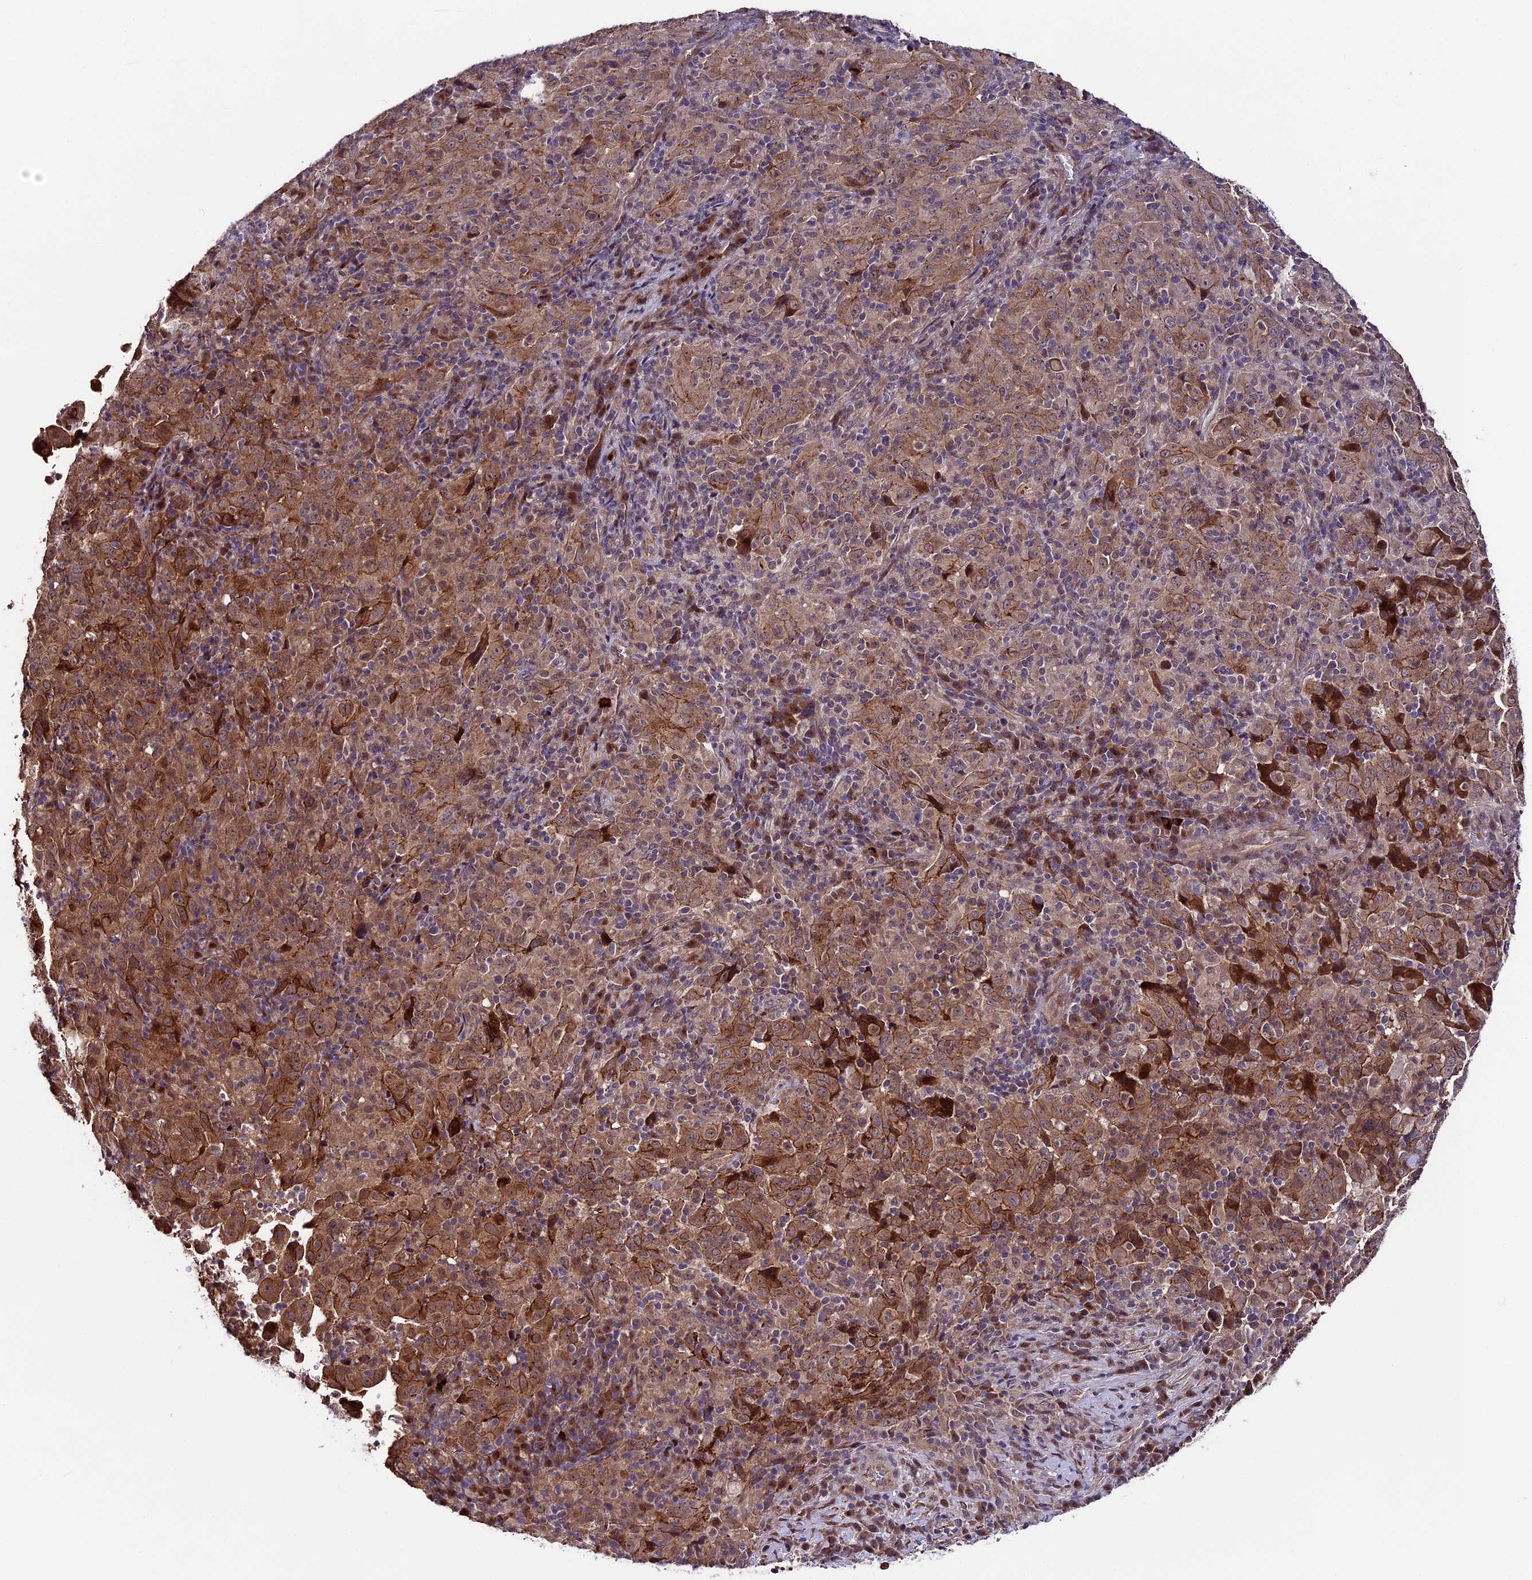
{"staining": {"intensity": "moderate", "quantity": ">75%", "location": "cytoplasmic/membranous"}, "tissue": "pancreatic cancer", "cell_type": "Tumor cells", "image_type": "cancer", "snomed": [{"axis": "morphology", "description": "Adenocarcinoma, NOS"}, {"axis": "topography", "description": "Pancreas"}], "caption": "The immunohistochemical stain labels moderate cytoplasmic/membranous expression in tumor cells of pancreatic cancer (adenocarcinoma) tissue.", "gene": "SIPA1L3", "patient": {"sex": "male", "age": 63}}